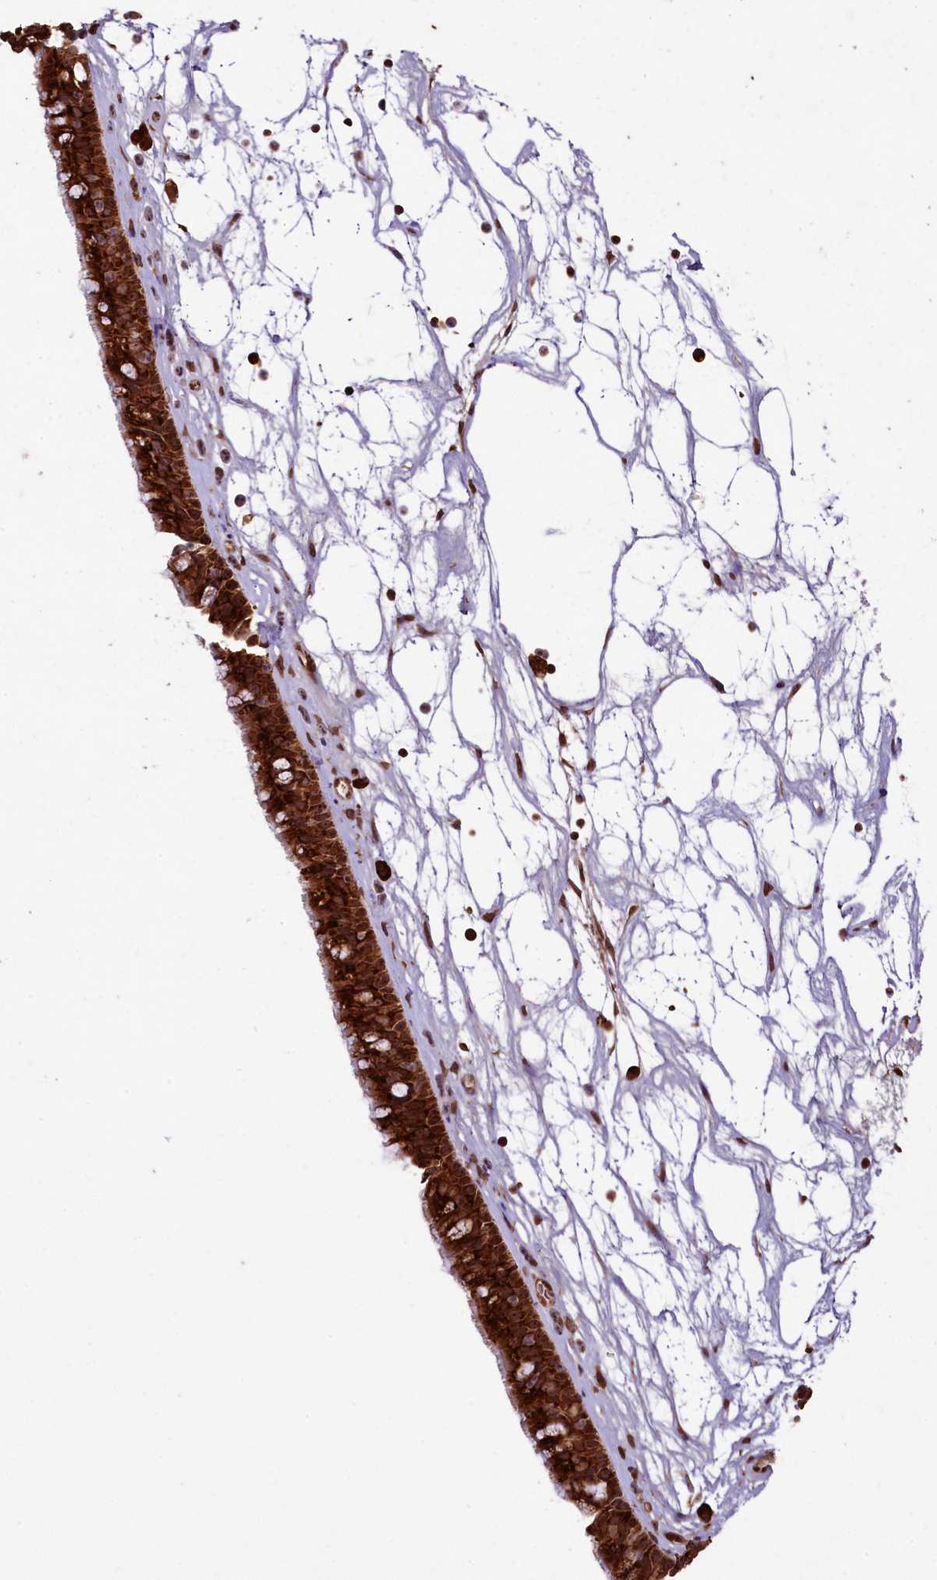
{"staining": {"intensity": "strong", "quantity": ">75%", "location": "cytoplasmic/membranous"}, "tissue": "nasopharynx", "cell_type": "Respiratory epithelial cells", "image_type": "normal", "snomed": [{"axis": "morphology", "description": "Normal tissue, NOS"}, {"axis": "topography", "description": "Nasopharynx"}], "caption": "A high-resolution photomicrograph shows immunohistochemistry staining of unremarkable nasopharynx, which displays strong cytoplasmic/membranous staining in about >75% of respiratory epithelial cells.", "gene": "LARP4", "patient": {"sex": "male", "age": 64}}